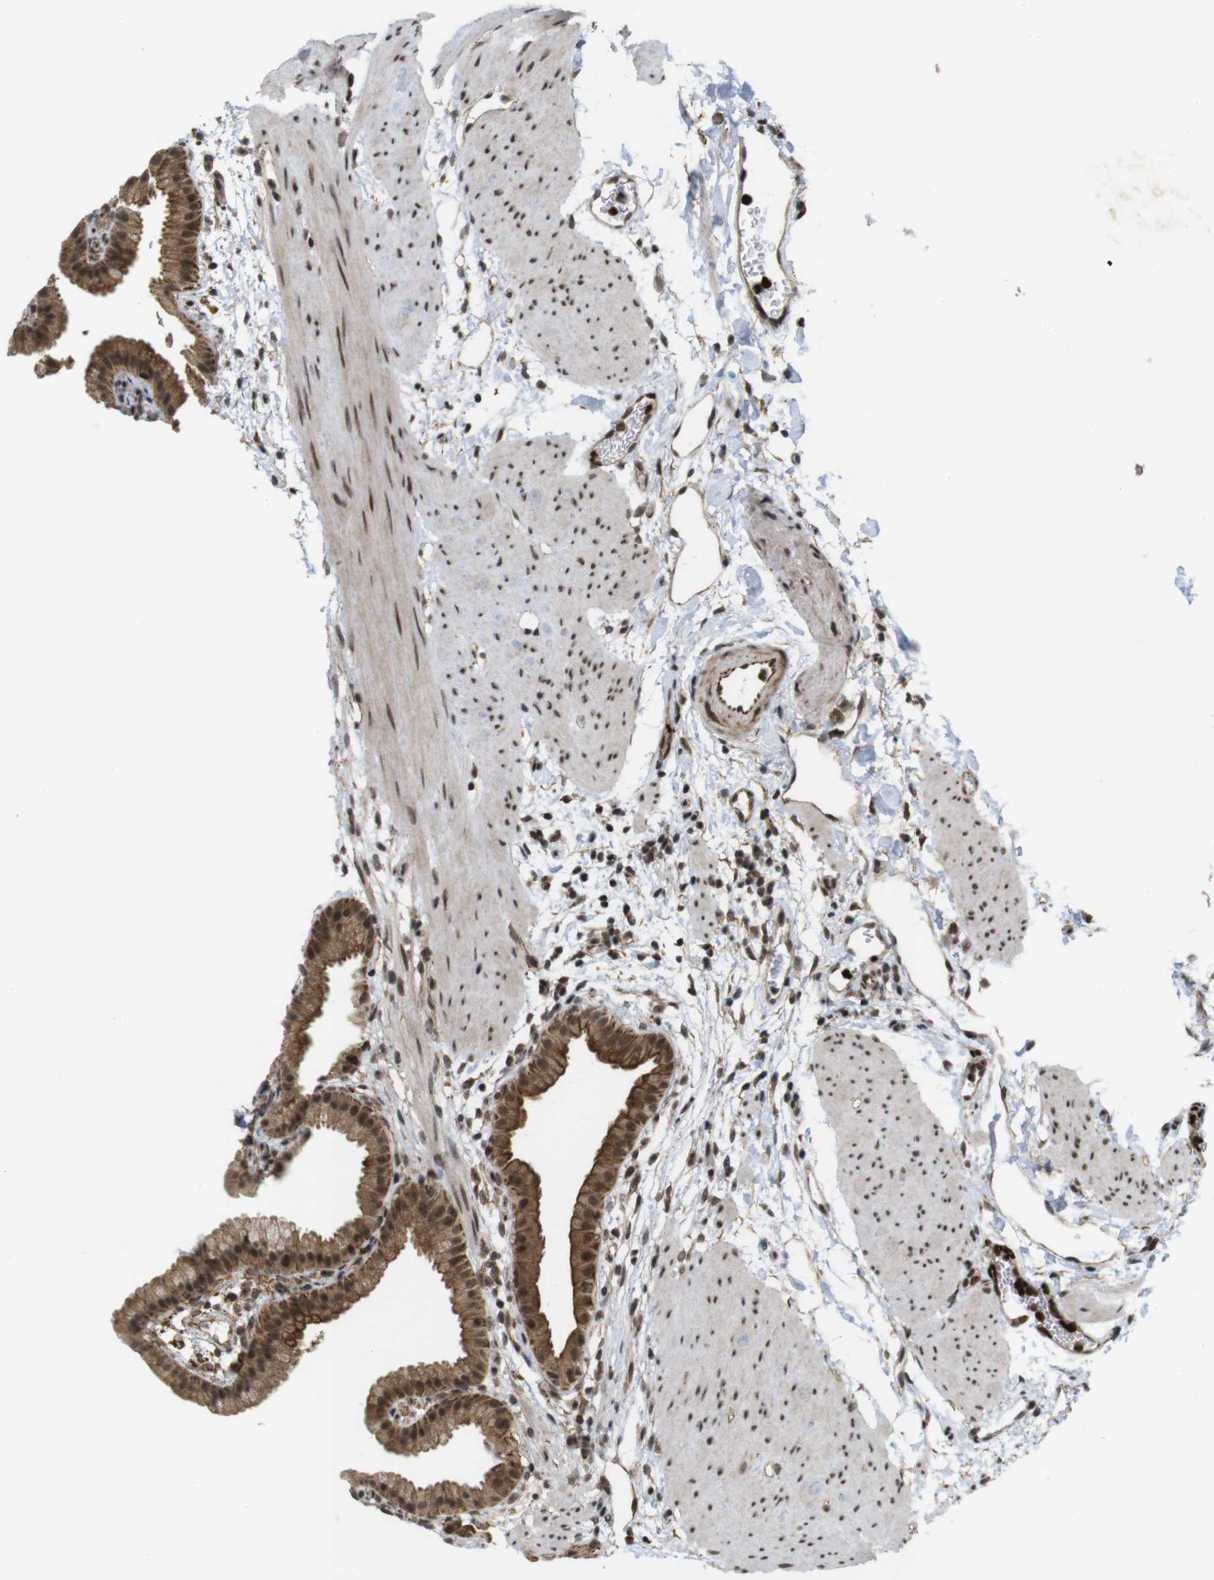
{"staining": {"intensity": "strong", "quantity": ">75%", "location": "cytoplasmic/membranous,nuclear"}, "tissue": "gallbladder", "cell_type": "Glandular cells", "image_type": "normal", "snomed": [{"axis": "morphology", "description": "Normal tissue, NOS"}, {"axis": "topography", "description": "Gallbladder"}], "caption": "DAB immunohistochemical staining of unremarkable human gallbladder shows strong cytoplasmic/membranous,nuclear protein positivity in about >75% of glandular cells.", "gene": "SP2", "patient": {"sex": "female", "age": 64}}